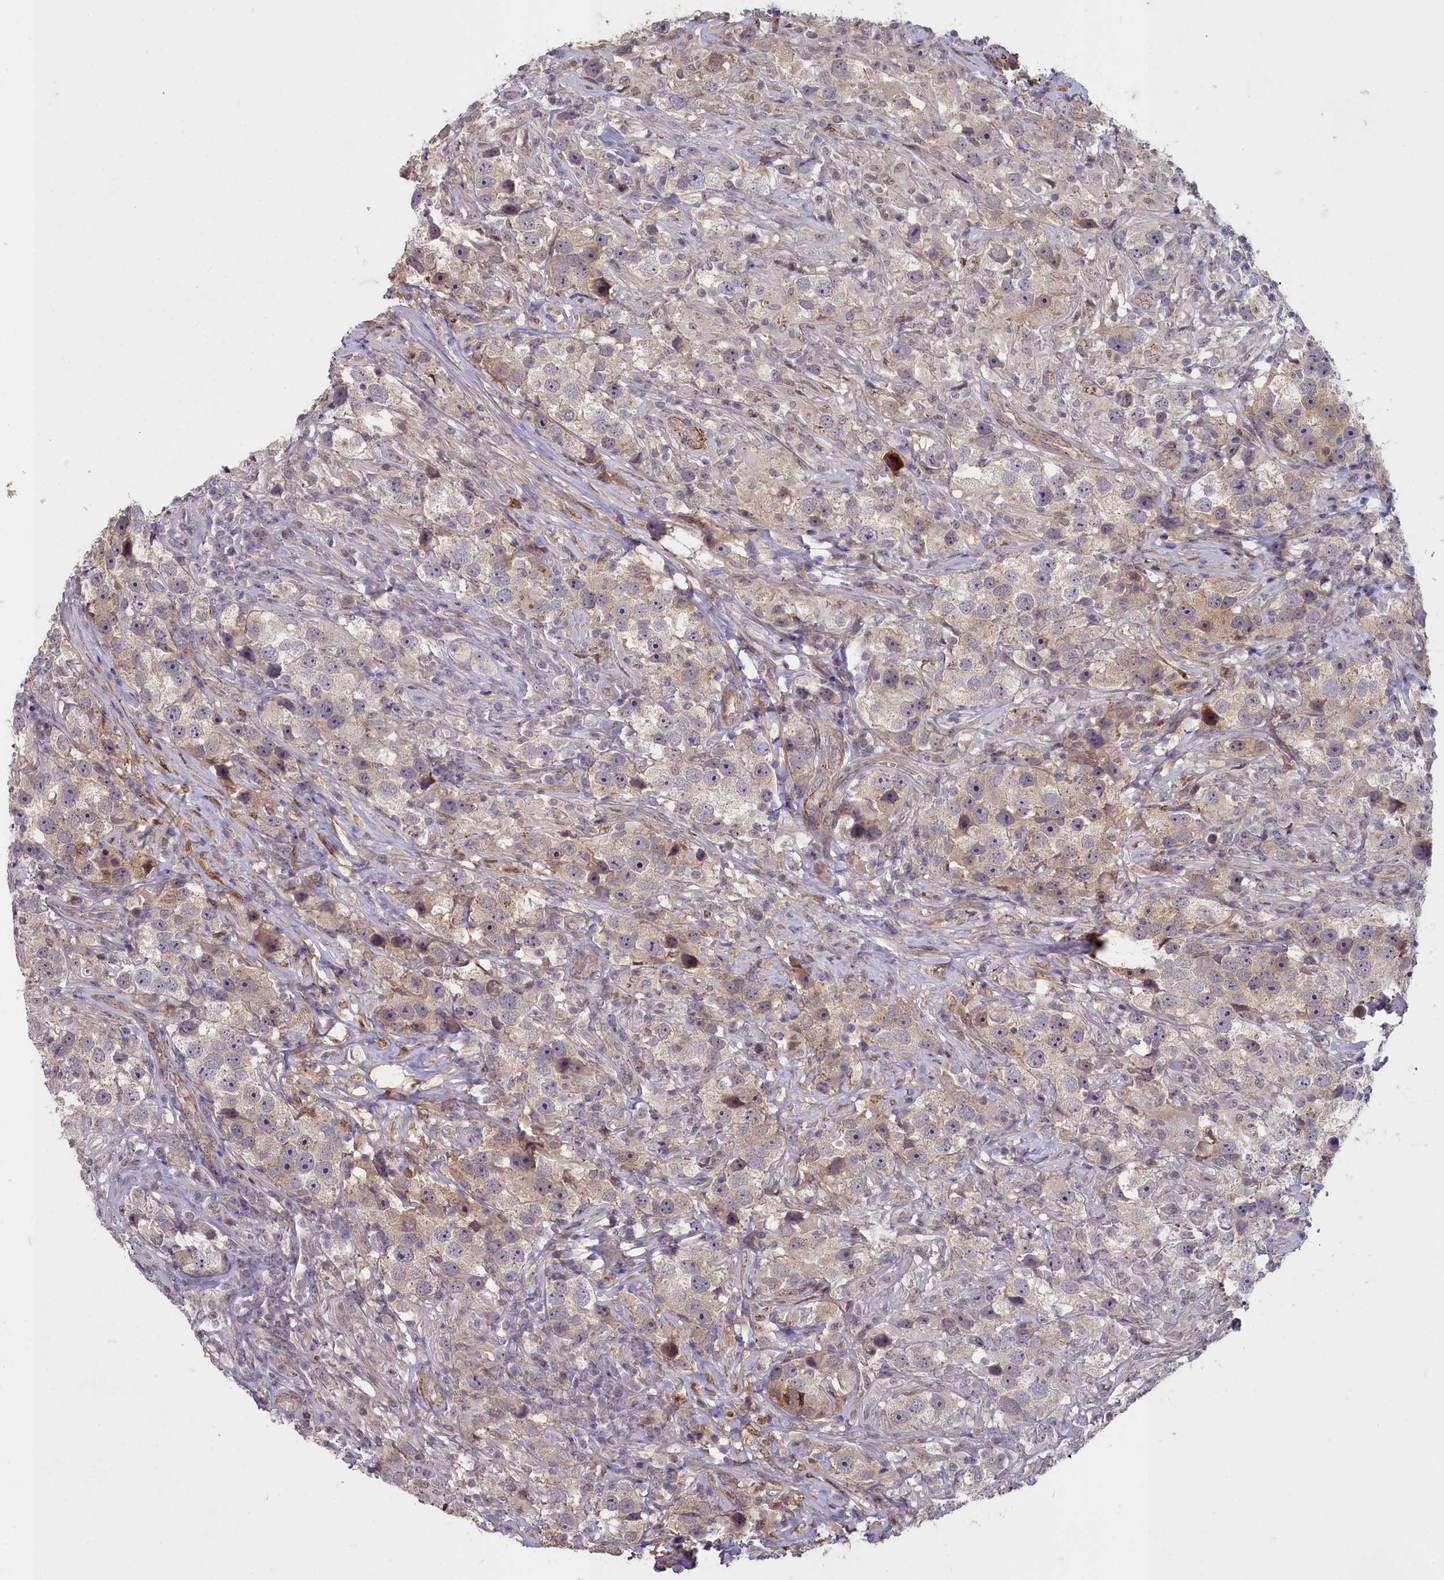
{"staining": {"intensity": "weak", "quantity": "<25%", "location": "nuclear"}, "tissue": "testis cancer", "cell_type": "Tumor cells", "image_type": "cancer", "snomed": [{"axis": "morphology", "description": "Seminoma, NOS"}, {"axis": "topography", "description": "Testis"}], "caption": "Testis cancer stained for a protein using IHC shows no expression tumor cells.", "gene": "ZNF626", "patient": {"sex": "male", "age": 49}}